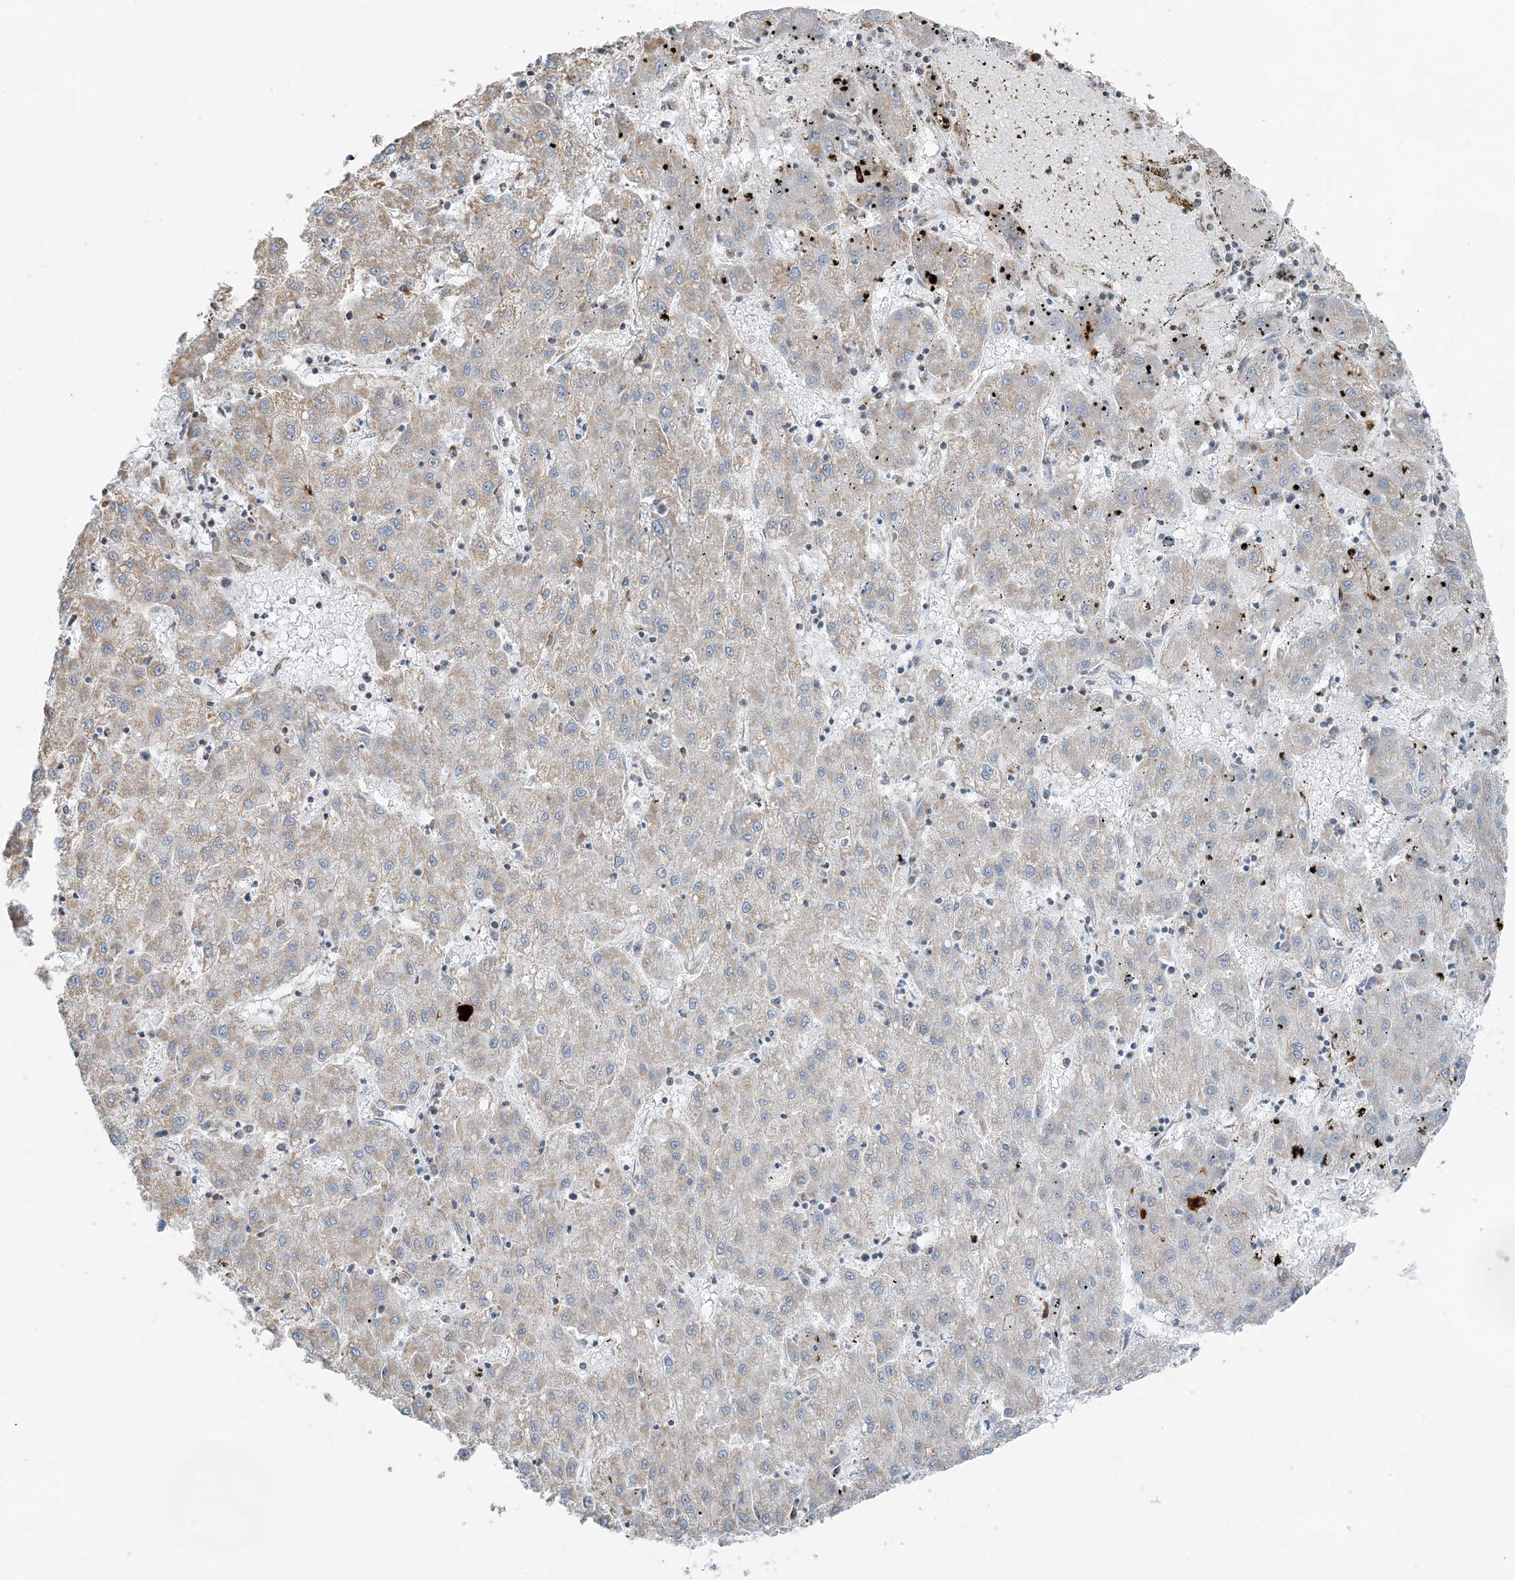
{"staining": {"intensity": "weak", "quantity": "<25%", "location": "cytoplasmic/membranous"}, "tissue": "liver cancer", "cell_type": "Tumor cells", "image_type": "cancer", "snomed": [{"axis": "morphology", "description": "Carcinoma, Hepatocellular, NOS"}, {"axis": "topography", "description": "Liver"}], "caption": "This is a micrograph of immunohistochemistry staining of hepatocellular carcinoma (liver), which shows no staining in tumor cells.", "gene": "SLC22A16", "patient": {"sex": "male", "age": 72}}